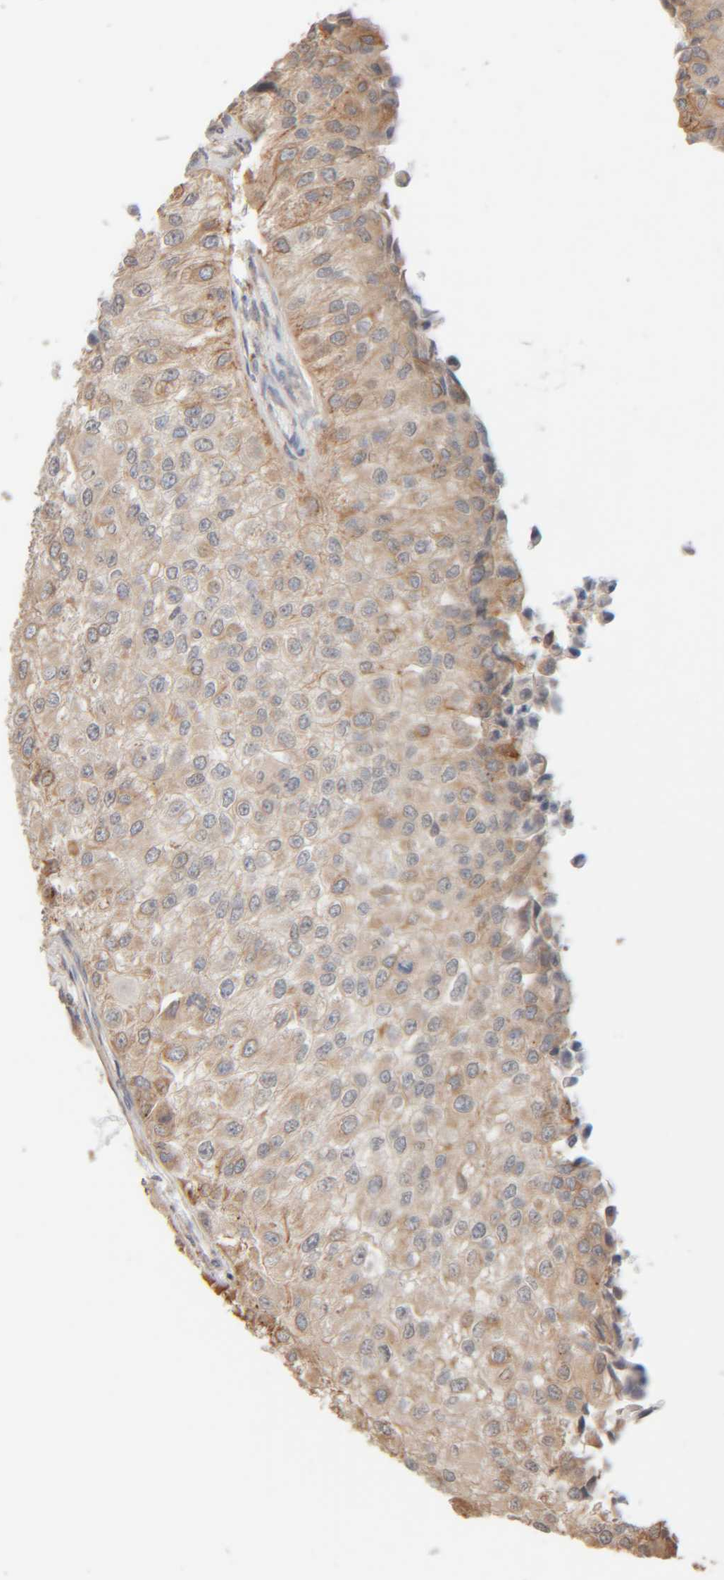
{"staining": {"intensity": "weak", "quantity": "<25%", "location": "cytoplasmic/membranous"}, "tissue": "urothelial cancer", "cell_type": "Tumor cells", "image_type": "cancer", "snomed": [{"axis": "morphology", "description": "Urothelial carcinoma, High grade"}, {"axis": "topography", "description": "Kidney"}, {"axis": "topography", "description": "Urinary bladder"}], "caption": "Micrograph shows no significant protein expression in tumor cells of urothelial cancer.", "gene": "INTS1", "patient": {"sex": "male", "age": 77}}